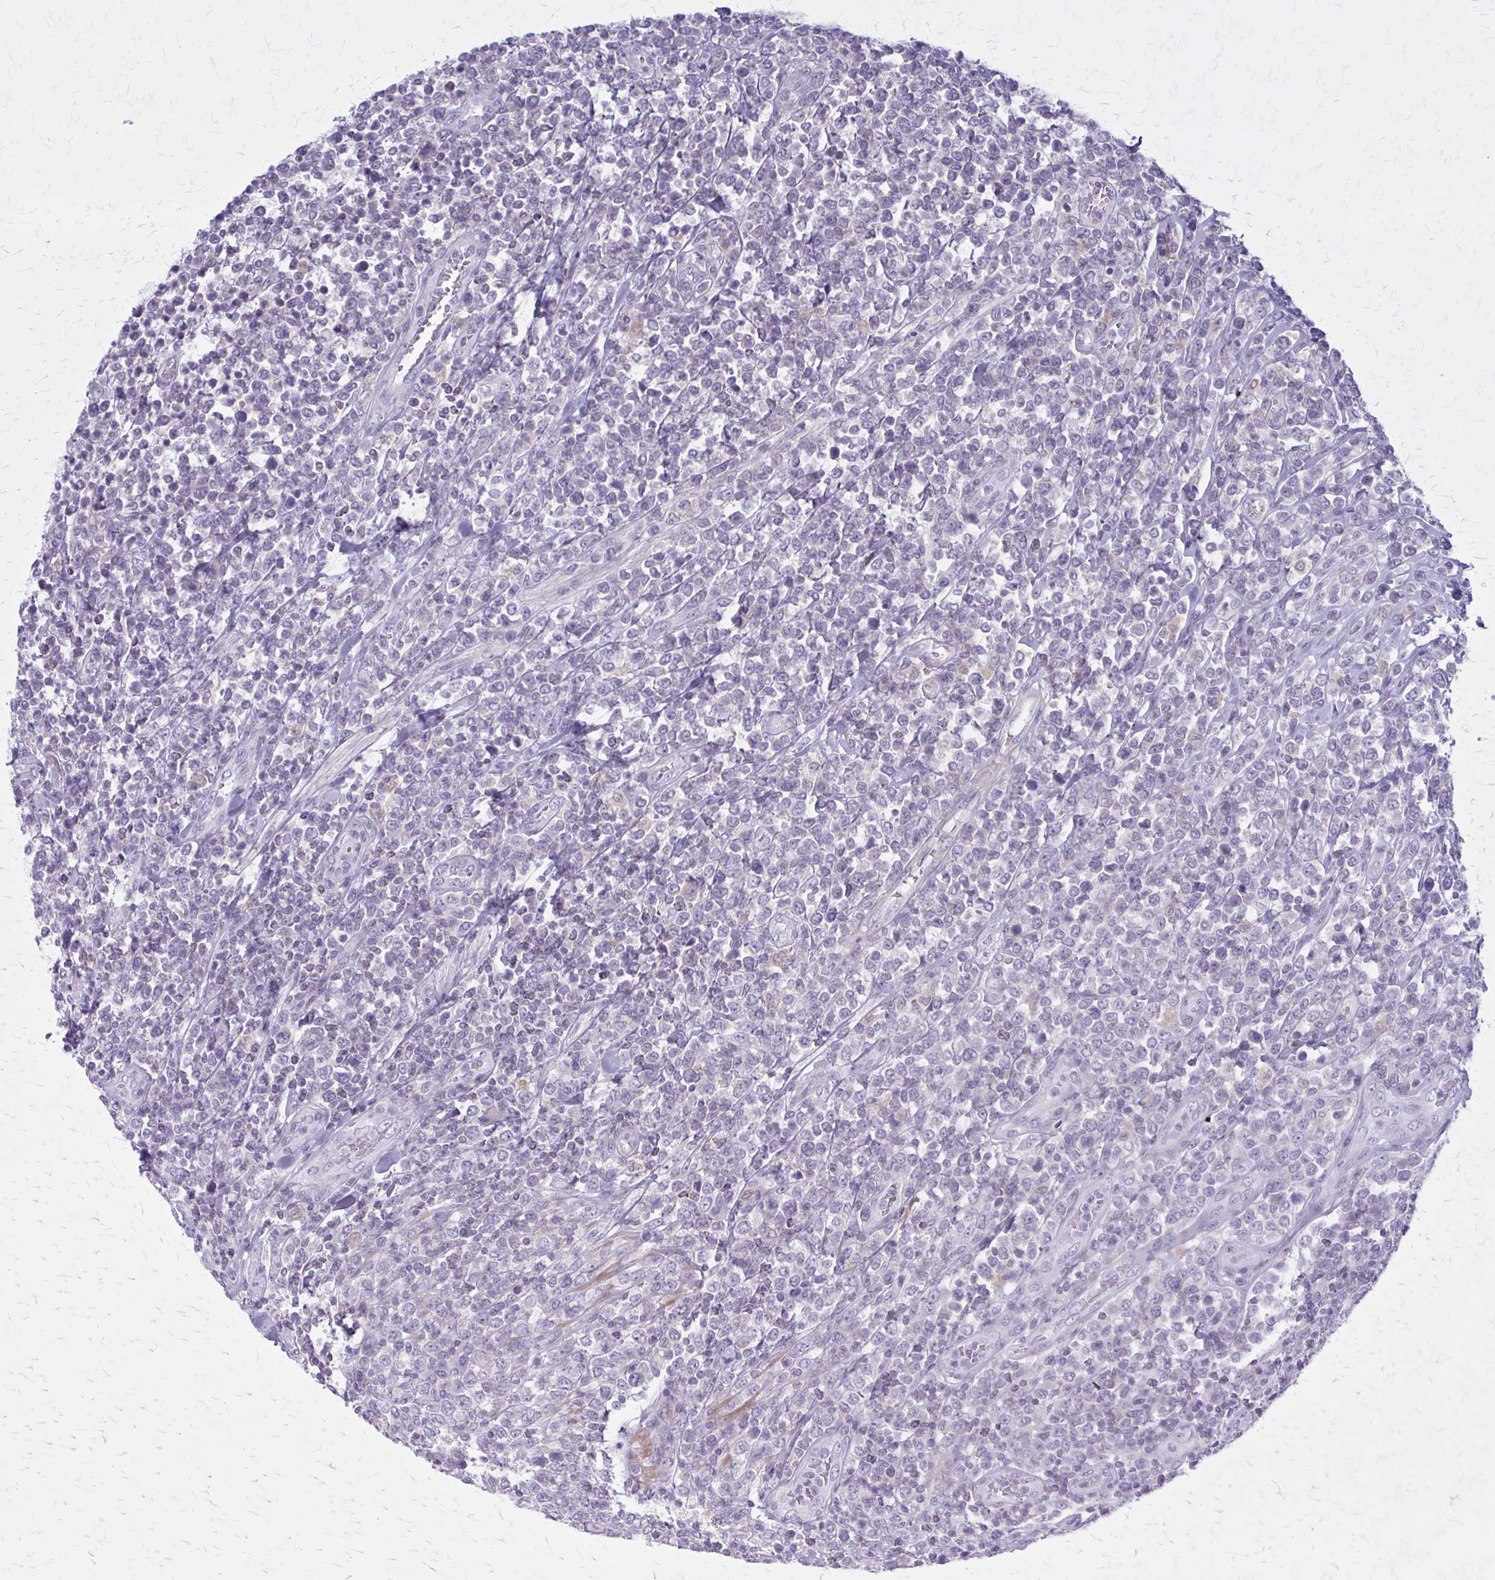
{"staining": {"intensity": "negative", "quantity": "none", "location": "none"}, "tissue": "lymphoma", "cell_type": "Tumor cells", "image_type": "cancer", "snomed": [{"axis": "morphology", "description": "Malignant lymphoma, non-Hodgkin's type, High grade"}, {"axis": "topography", "description": "Soft tissue"}], "caption": "Lymphoma stained for a protein using immunohistochemistry (IHC) exhibits no positivity tumor cells.", "gene": "PITPNM1", "patient": {"sex": "female", "age": 56}}